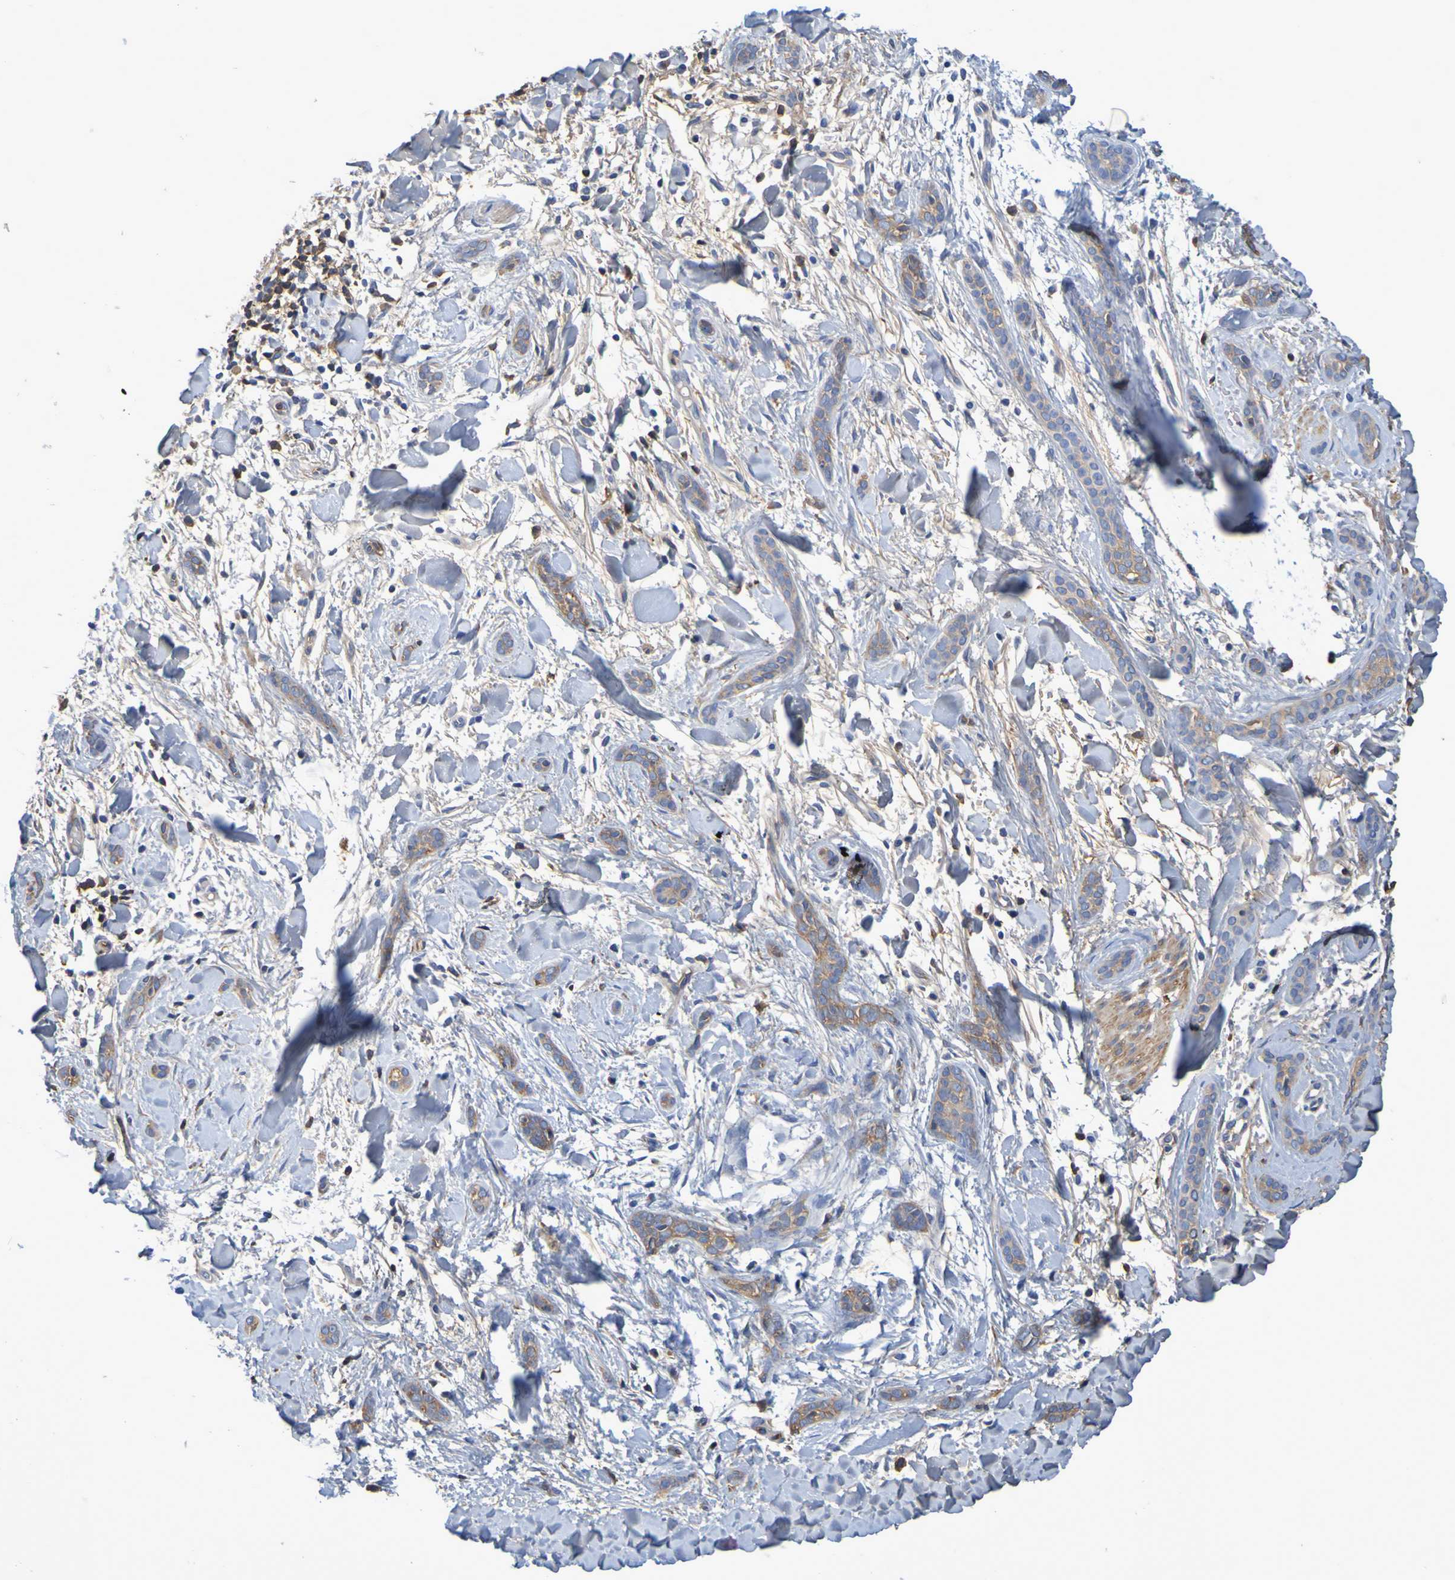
{"staining": {"intensity": "moderate", "quantity": ">75%", "location": "cytoplasmic/membranous"}, "tissue": "skin cancer", "cell_type": "Tumor cells", "image_type": "cancer", "snomed": [{"axis": "morphology", "description": "Basal cell carcinoma"}, {"axis": "morphology", "description": "Adnexal tumor, benign"}, {"axis": "topography", "description": "Skin"}], "caption": "A micrograph showing moderate cytoplasmic/membranous staining in about >75% of tumor cells in benign adnexal tumor (skin), as visualized by brown immunohistochemical staining.", "gene": "GAB3", "patient": {"sex": "female", "age": 42}}